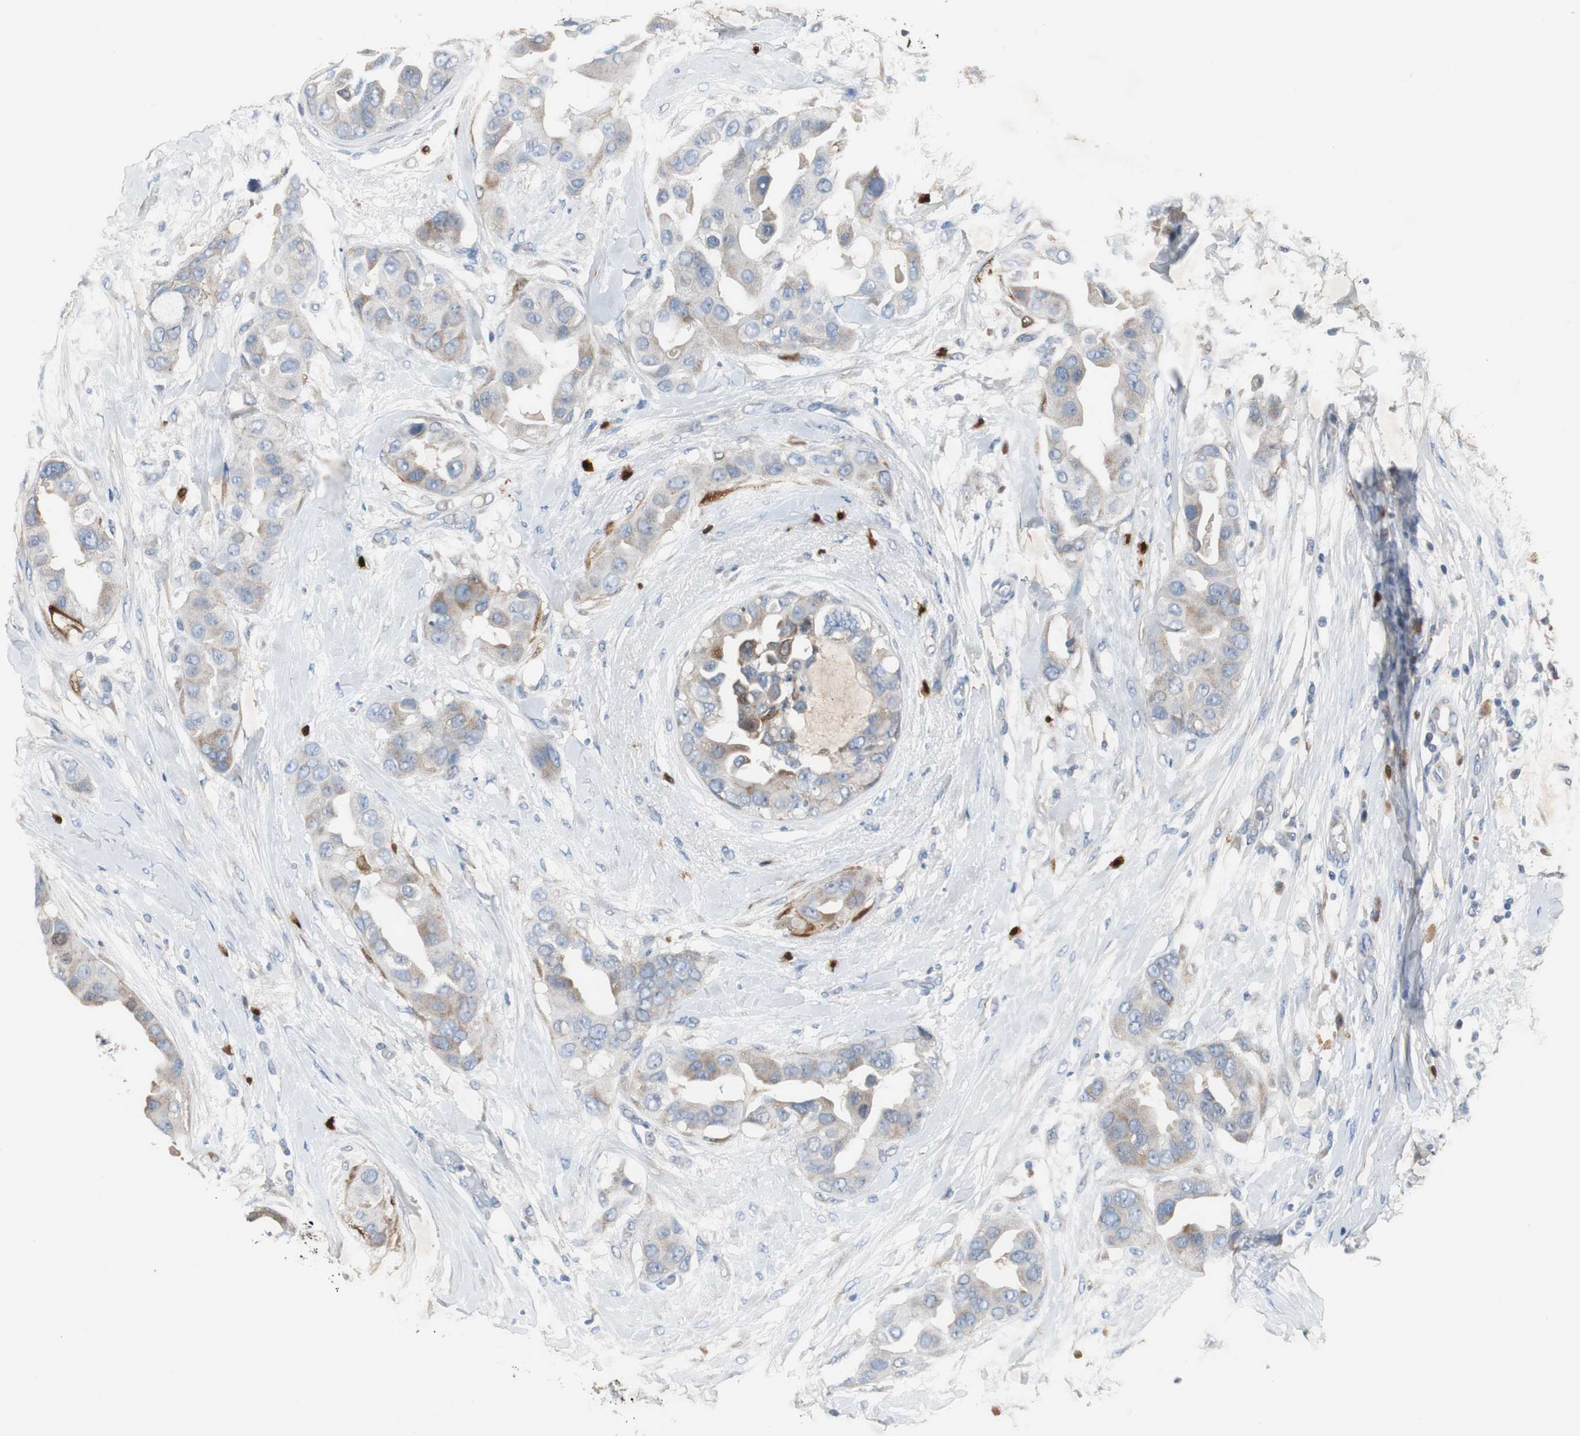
{"staining": {"intensity": "moderate", "quantity": "25%-75%", "location": "cytoplasmic/membranous"}, "tissue": "breast cancer", "cell_type": "Tumor cells", "image_type": "cancer", "snomed": [{"axis": "morphology", "description": "Duct carcinoma"}, {"axis": "topography", "description": "Breast"}], "caption": "Immunohistochemical staining of human breast infiltrating ductal carcinoma reveals medium levels of moderate cytoplasmic/membranous protein positivity in approximately 25%-75% of tumor cells.", "gene": "CALB2", "patient": {"sex": "female", "age": 40}}